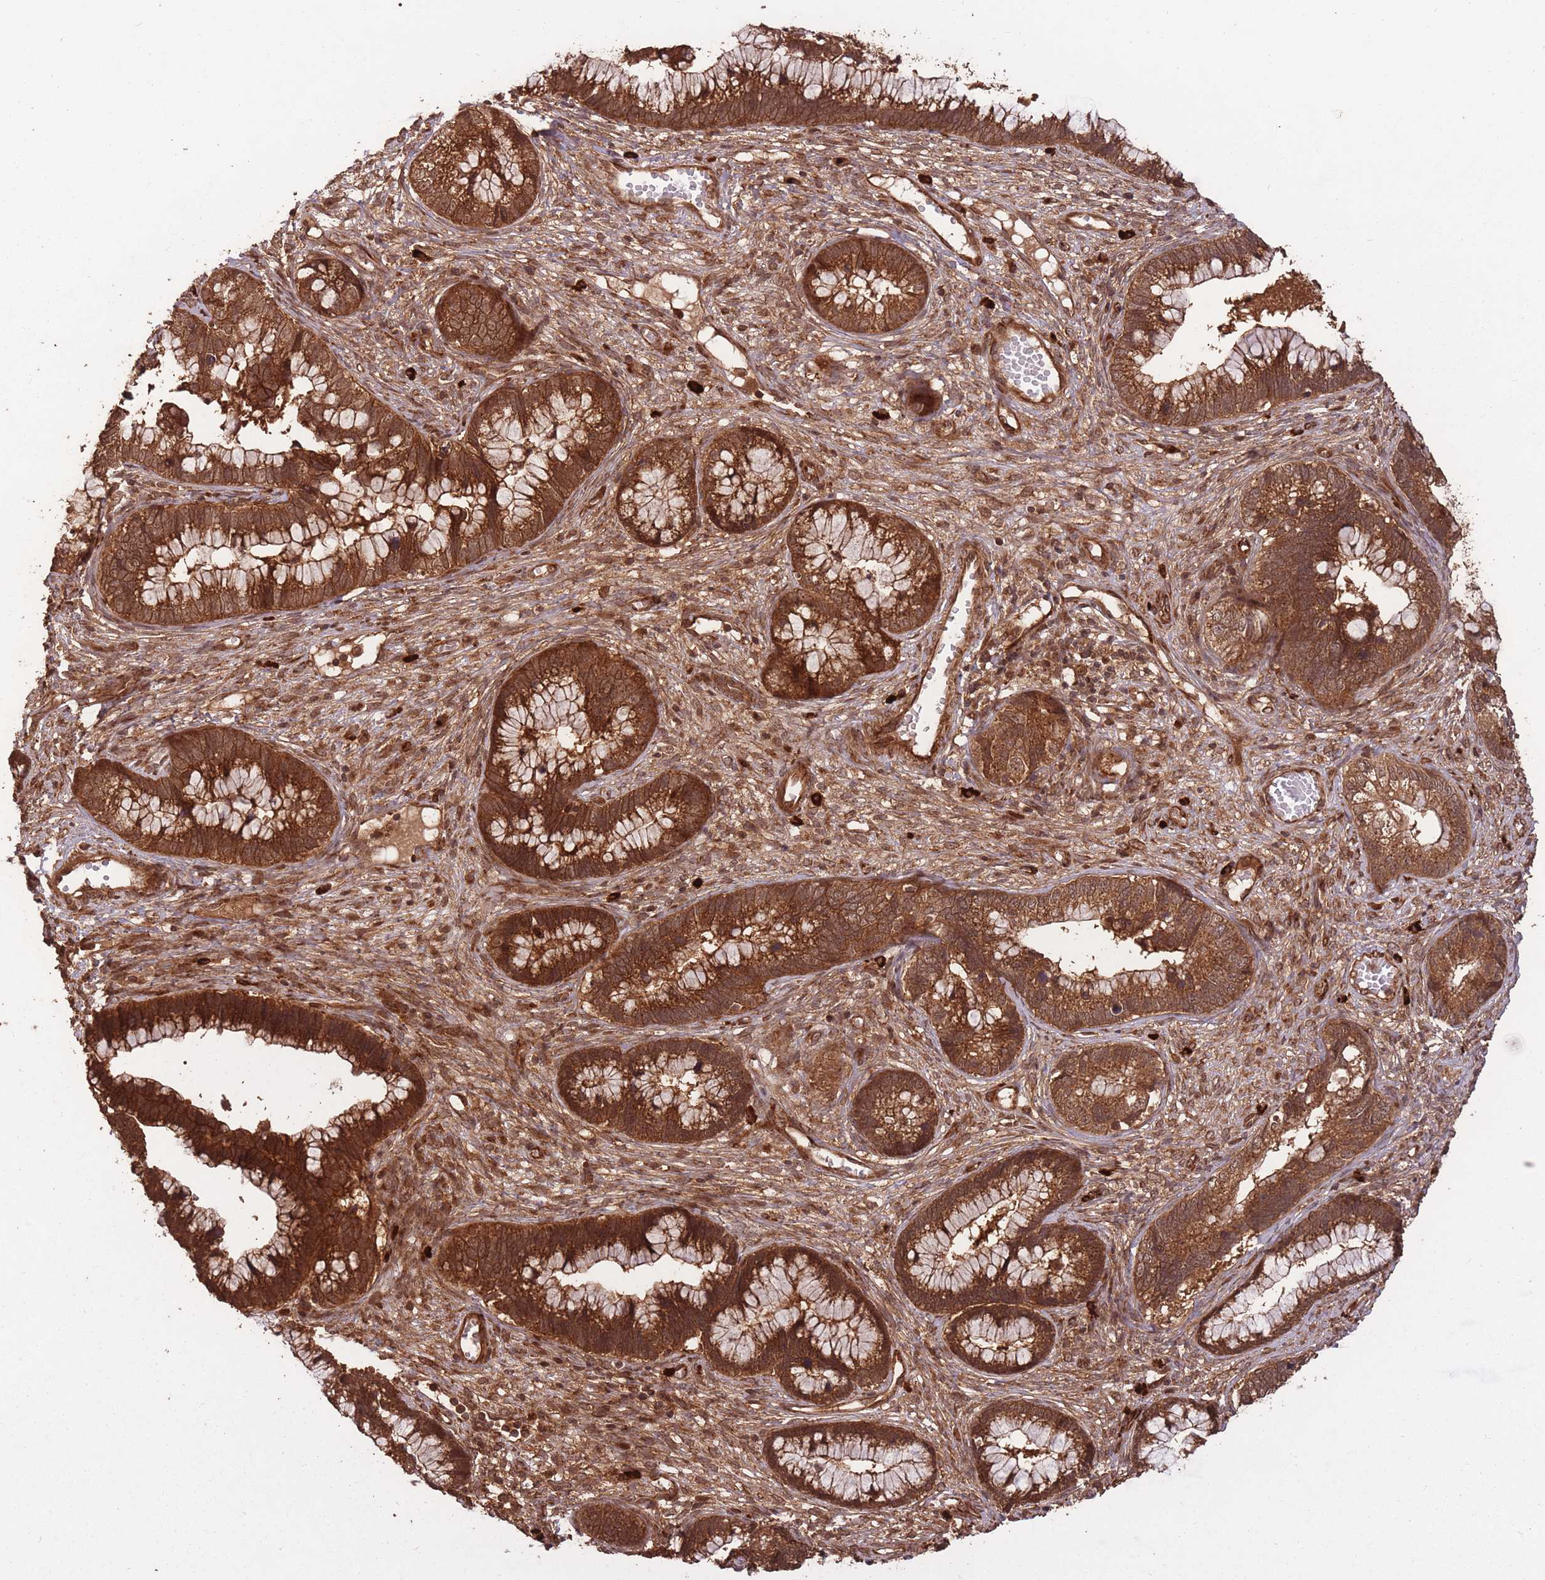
{"staining": {"intensity": "strong", "quantity": ">75%", "location": "cytoplasmic/membranous"}, "tissue": "cervical cancer", "cell_type": "Tumor cells", "image_type": "cancer", "snomed": [{"axis": "morphology", "description": "Adenocarcinoma, NOS"}, {"axis": "topography", "description": "Cervix"}], "caption": "Cervical adenocarcinoma stained for a protein shows strong cytoplasmic/membranous positivity in tumor cells. (Brightfield microscopy of DAB IHC at high magnification).", "gene": "ERBB3", "patient": {"sex": "female", "age": 44}}